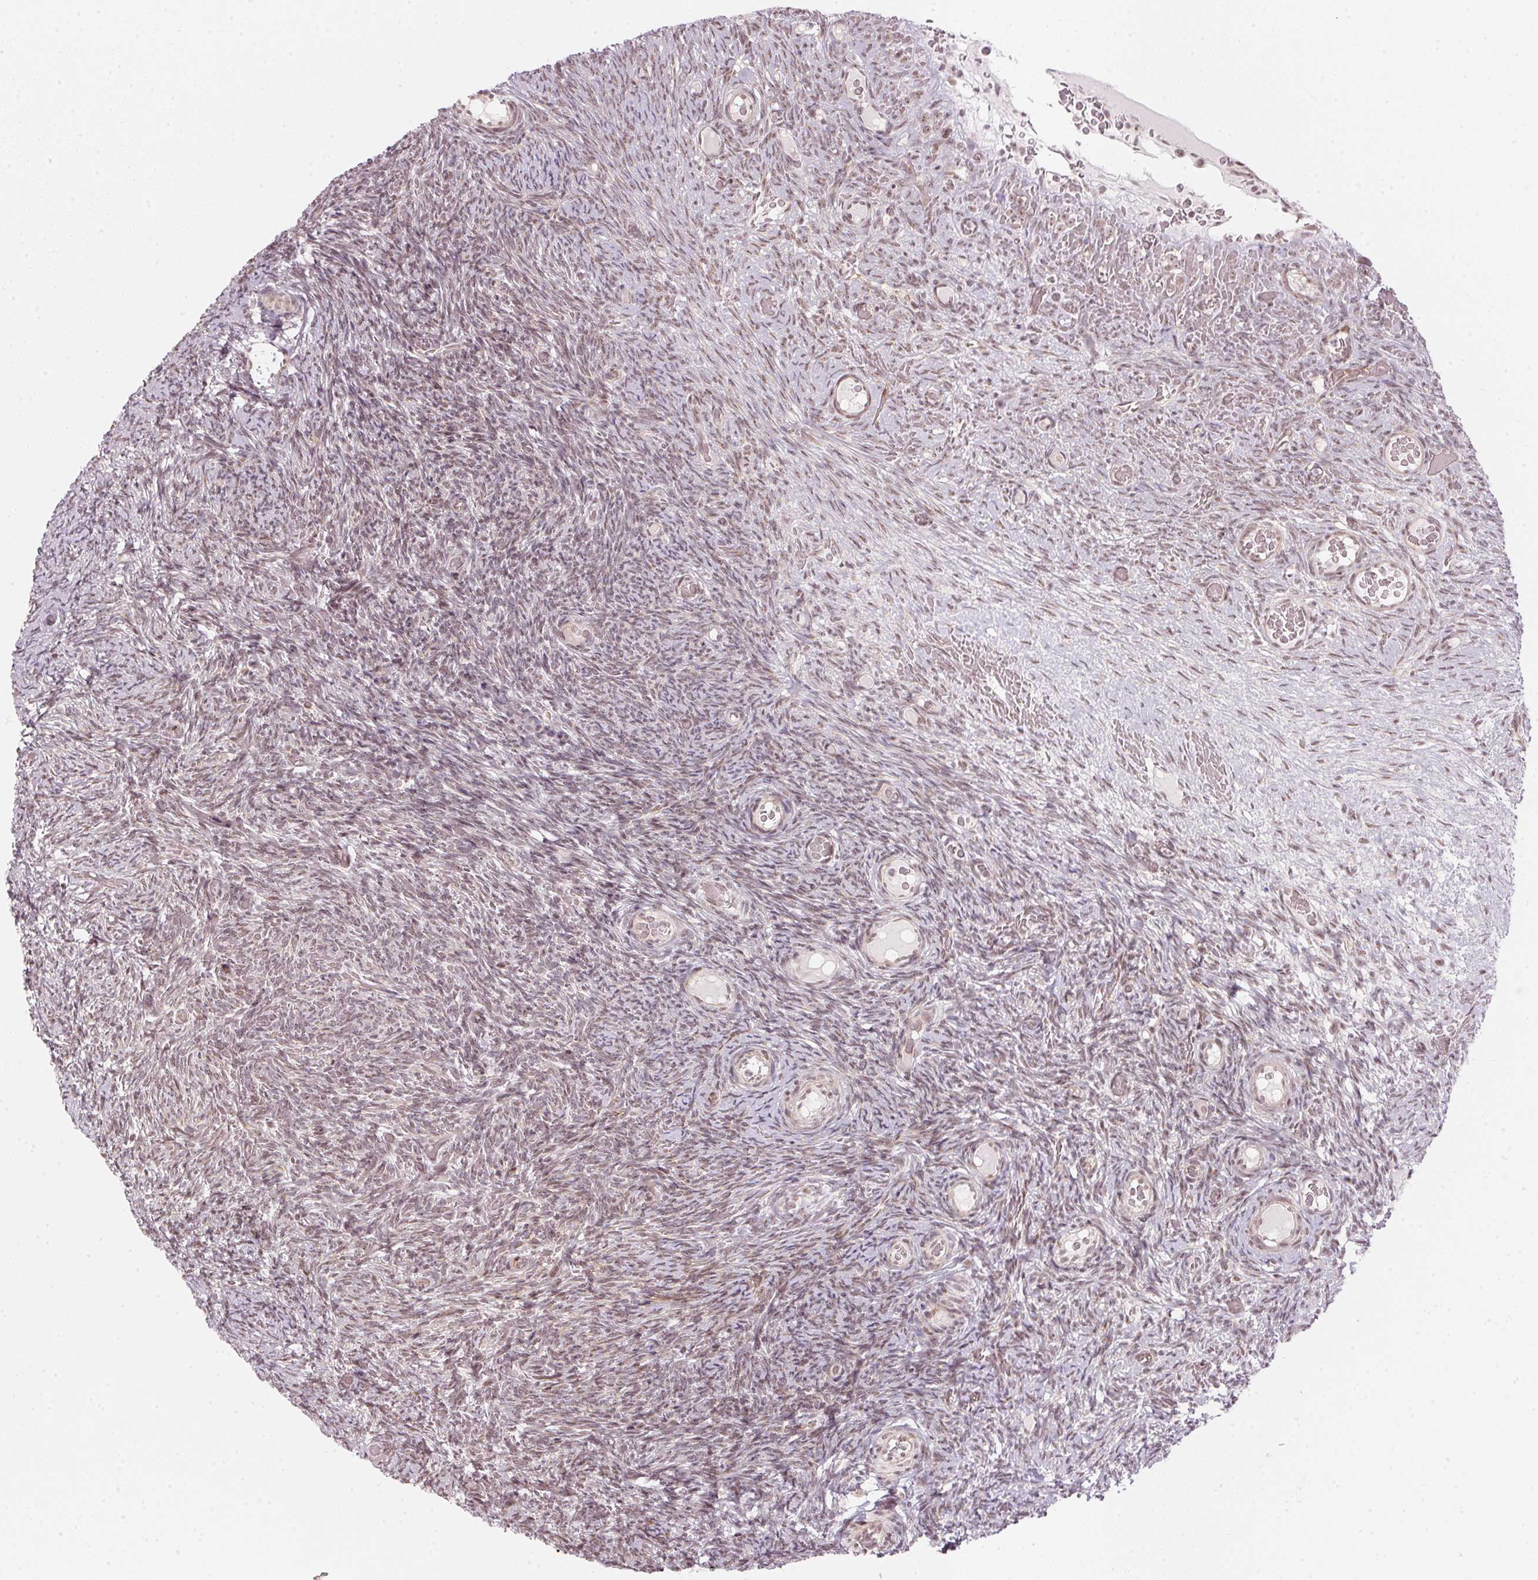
{"staining": {"intensity": "weak", "quantity": "25%-75%", "location": "nuclear"}, "tissue": "ovary", "cell_type": "Ovarian stroma cells", "image_type": "normal", "snomed": [{"axis": "morphology", "description": "Normal tissue, NOS"}, {"axis": "topography", "description": "Ovary"}], "caption": "Ovary stained with DAB (3,3'-diaminobenzidine) immunohistochemistry (IHC) demonstrates low levels of weak nuclear staining in about 25%-75% of ovarian stroma cells.", "gene": "KAT6A", "patient": {"sex": "female", "age": 34}}